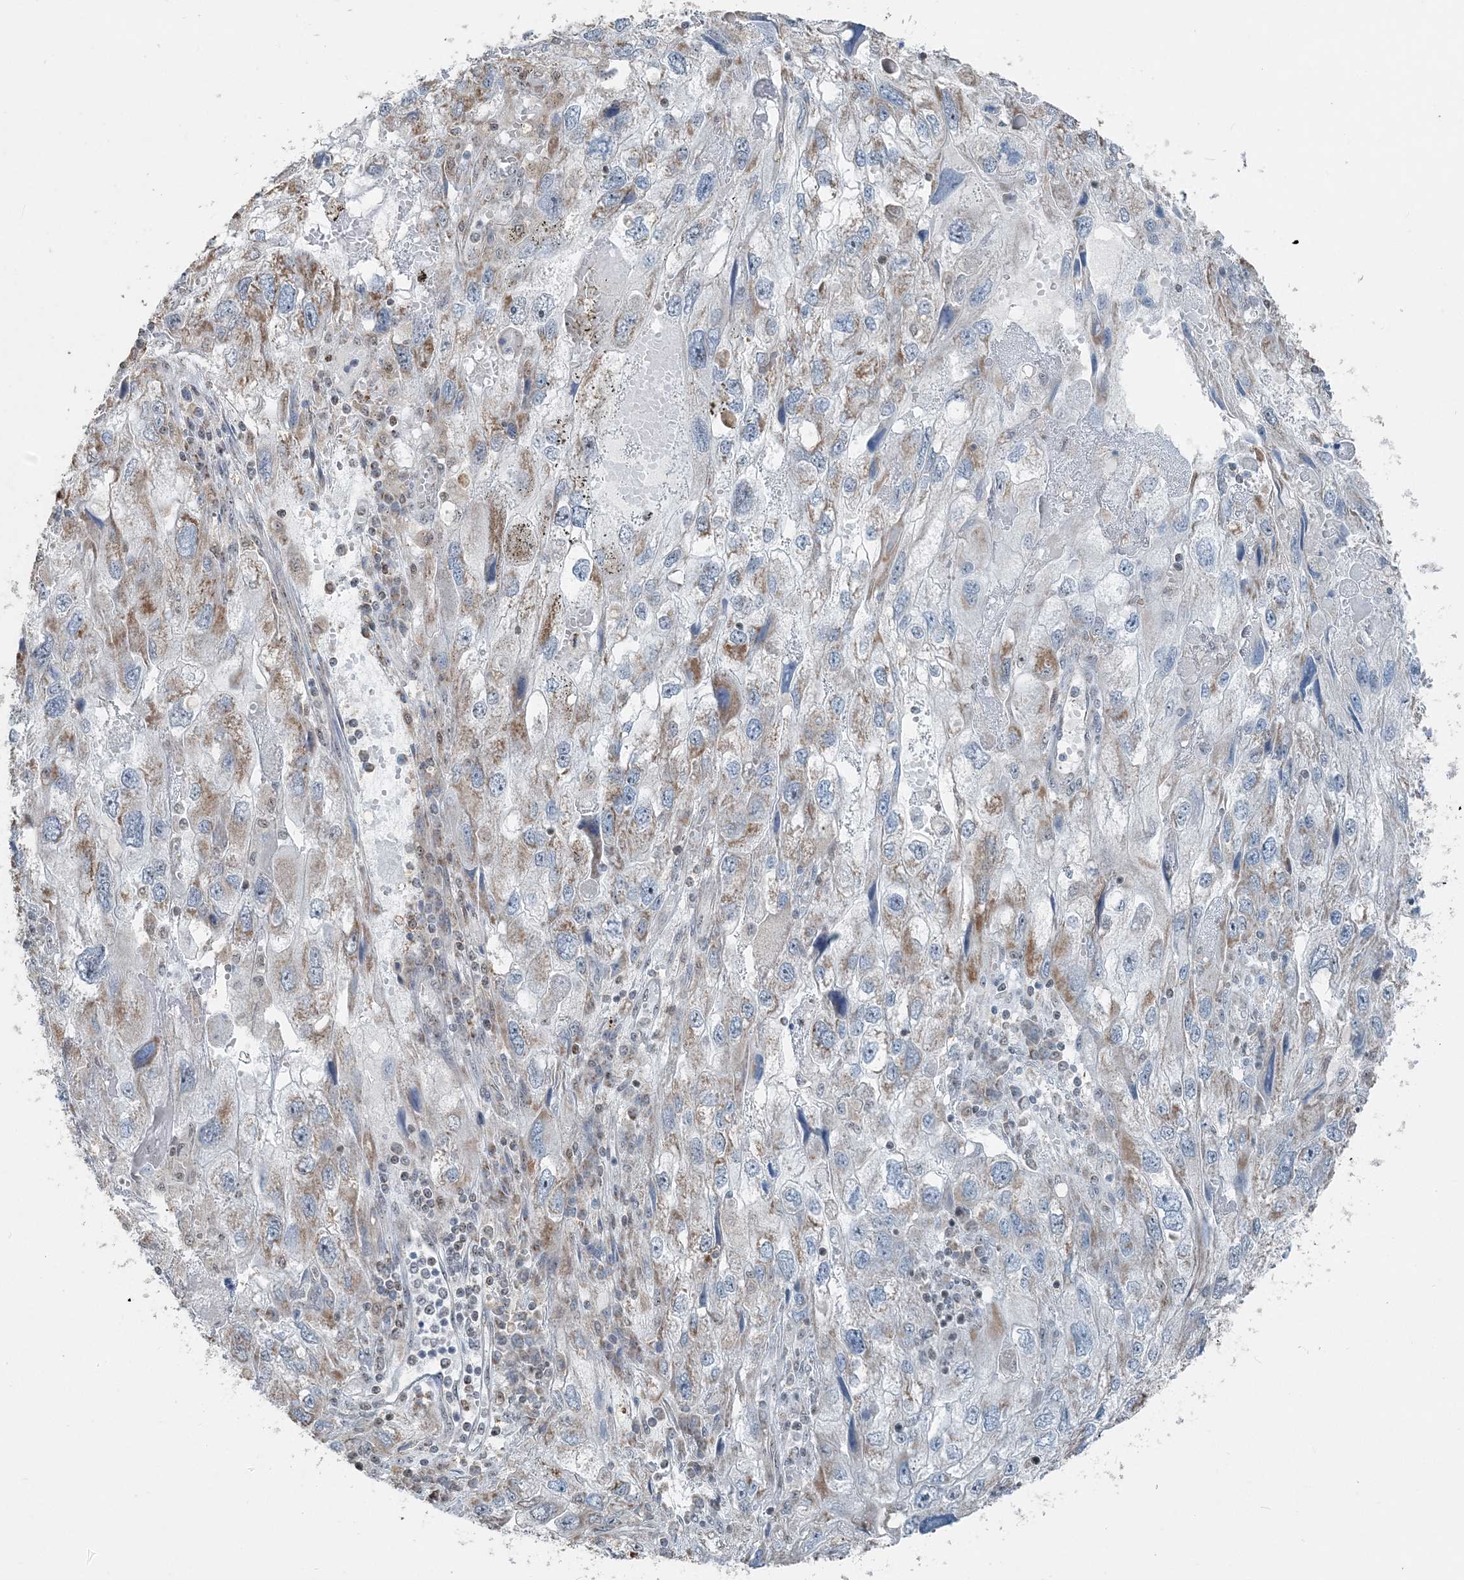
{"staining": {"intensity": "strong", "quantity": "25%-75%", "location": "cytoplasmic/membranous"}, "tissue": "endometrial cancer", "cell_type": "Tumor cells", "image_type": "cancer", "snomed": [{"axis": "morphology", "description": "Adenocarcinoma, NOS"}, {"axis": "topography", "description": "Endometrium"}], "caption": "Immunohistochemistry image of neoplastic tissue: human endometrial cancer (adenocarcinoma) stained using IHC exhibits high levels of strong protein expression localized specifically in the cytoplasmic/membranous of tumor cells, appearing as a cytoplasmic/membranous brown color.", "gene": "SUCLG1", "patient": {"sex": "female", "age": 49}}